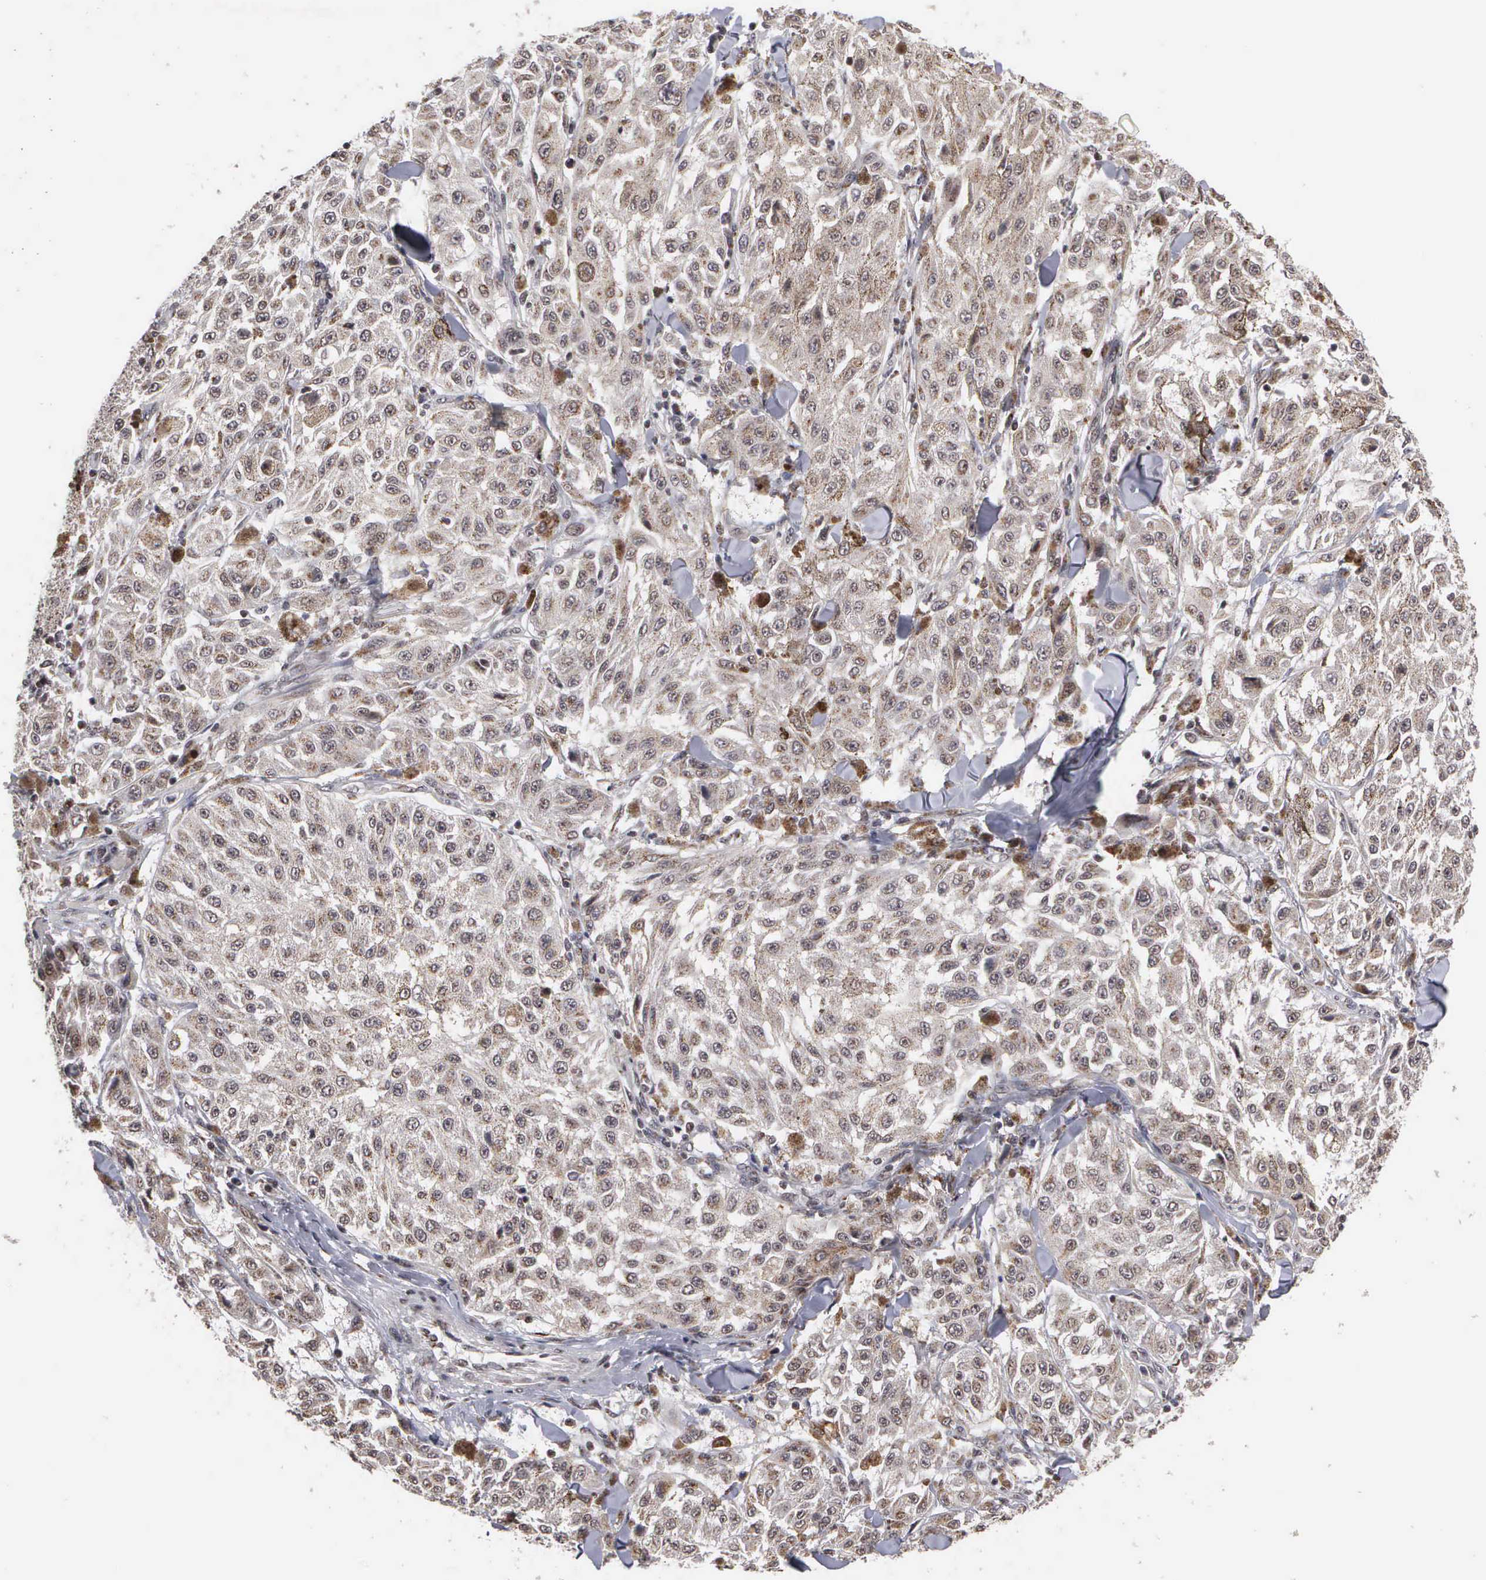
{"staining": {"intensity": "moderate", "quantity": "25%-75%", "location": "cytoplasmic/membranous,nuclear"}, "tissue": "melanoma", "cell_type": "Tumor cells", "image_type": "cancer", "snomed": [{"axis": "morphology", "description": "Malignant melanoma, NOS"}, {"axis": "topography", "description": "Skin"}], "caption": "The histopathology image reveals a brown stain indicating the presence of a protein in the cytoplasmic/membranous and nuclear of tumor cells in malignant melanoma. (IHC, brightfield microscopy, high magnification).", "gene": "GTF2A1", "patient": {"sex": "female", "age": 64}}